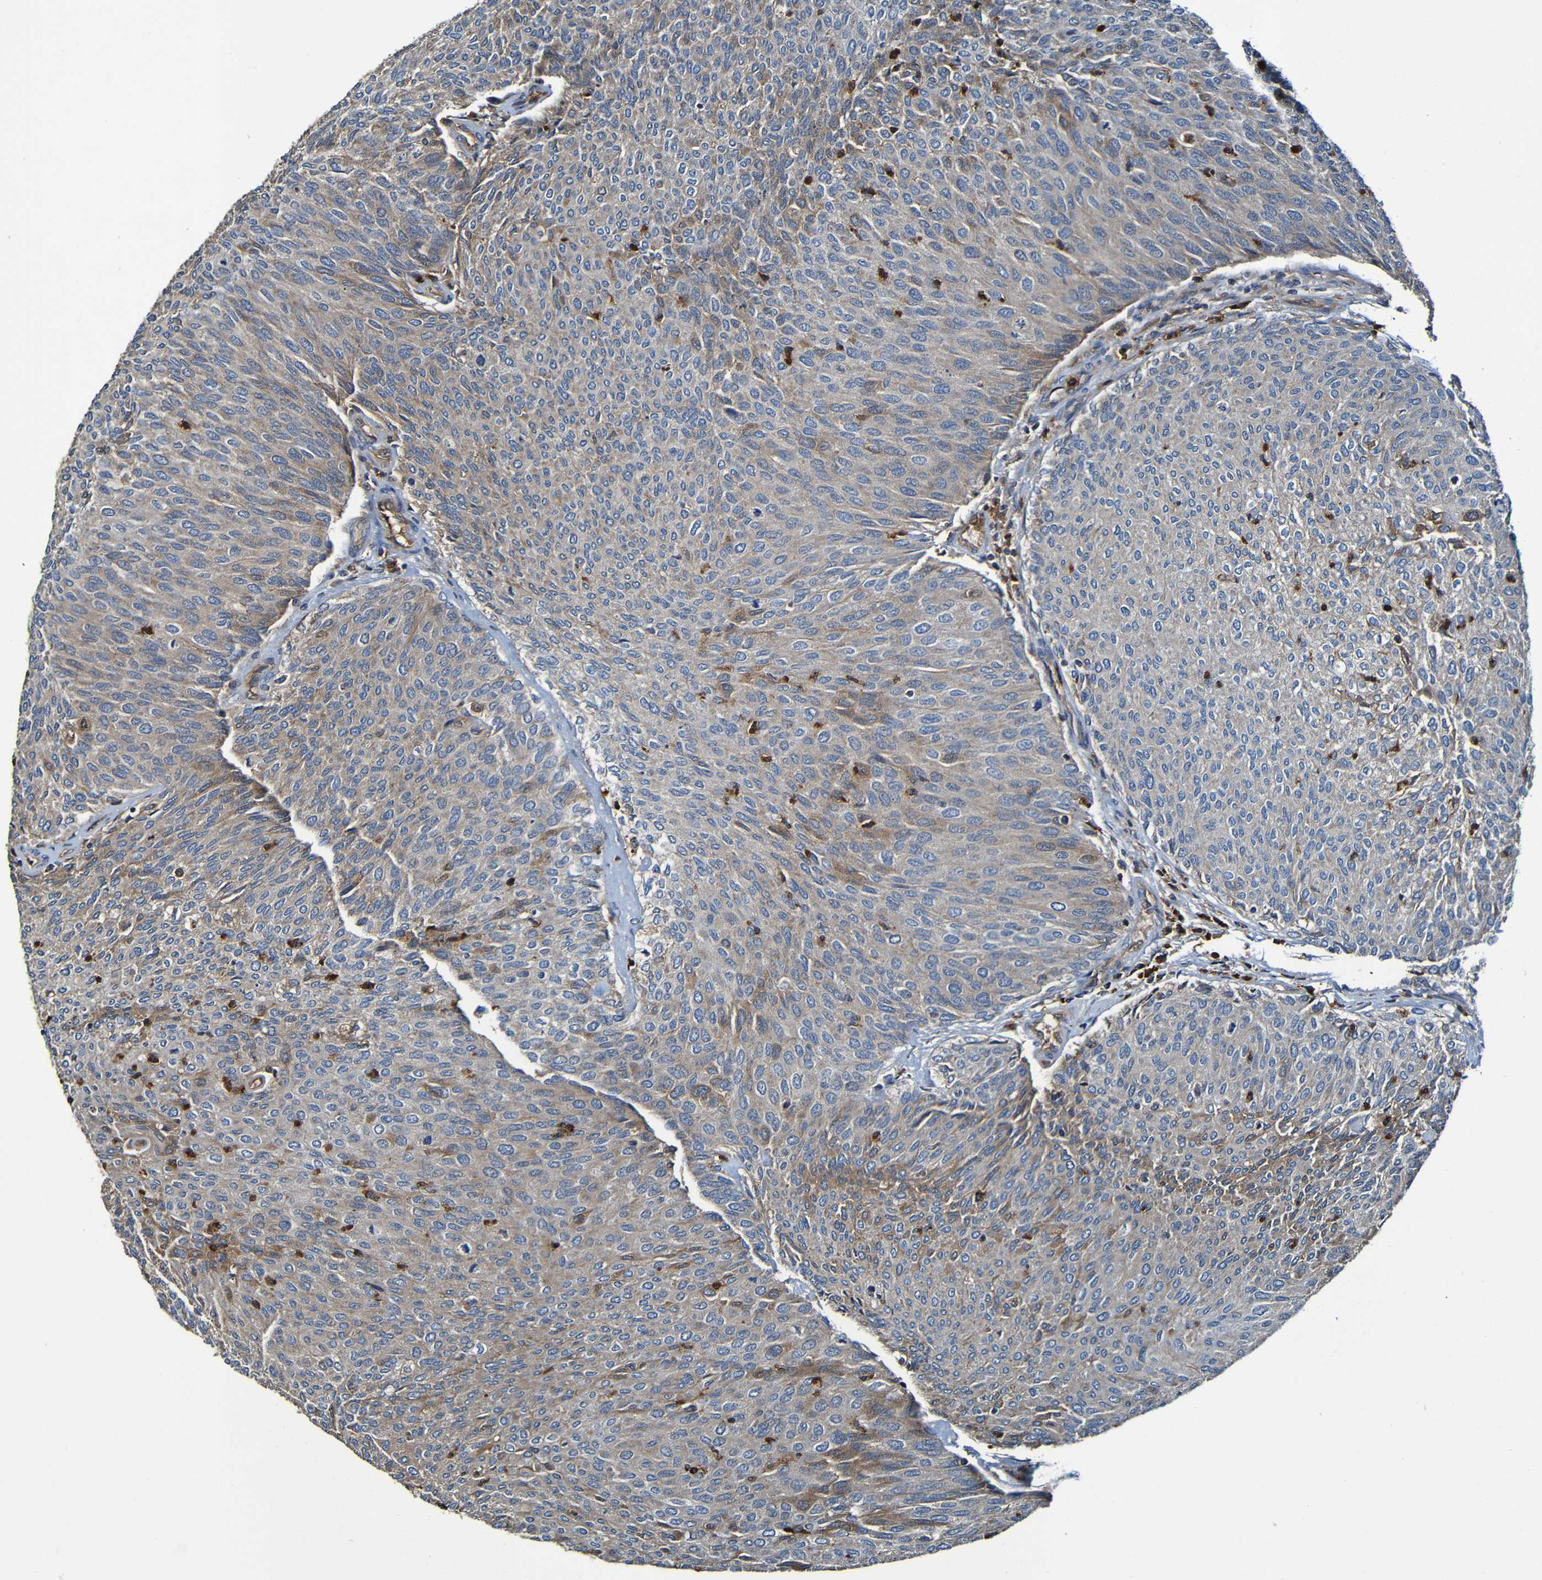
{"staining": {"intensity": "weak", "quantity": ">75%", "location": "cytoplasmic/membranous"}, "tissue": "urothelial cancer", "cell_type": "Tumor cells", "image_type": "cancer", "snomed": [{"axis": "morphology", "description": "Urothelial carcinoma, Low grade"}, {"axis": "topography", "description": "Urinary bladder"}], "caption": "A high-resolution micrograph shows immunohistochemistry staining of low-grade urothelial carcinoma, which demonstrates weak cytoplasmic/membranous staining in approximately >75% of tumor cells. Nuclei are stained in blue.", "gene": "ADAM15", "patient": {"sex": "female", "age": 79}}